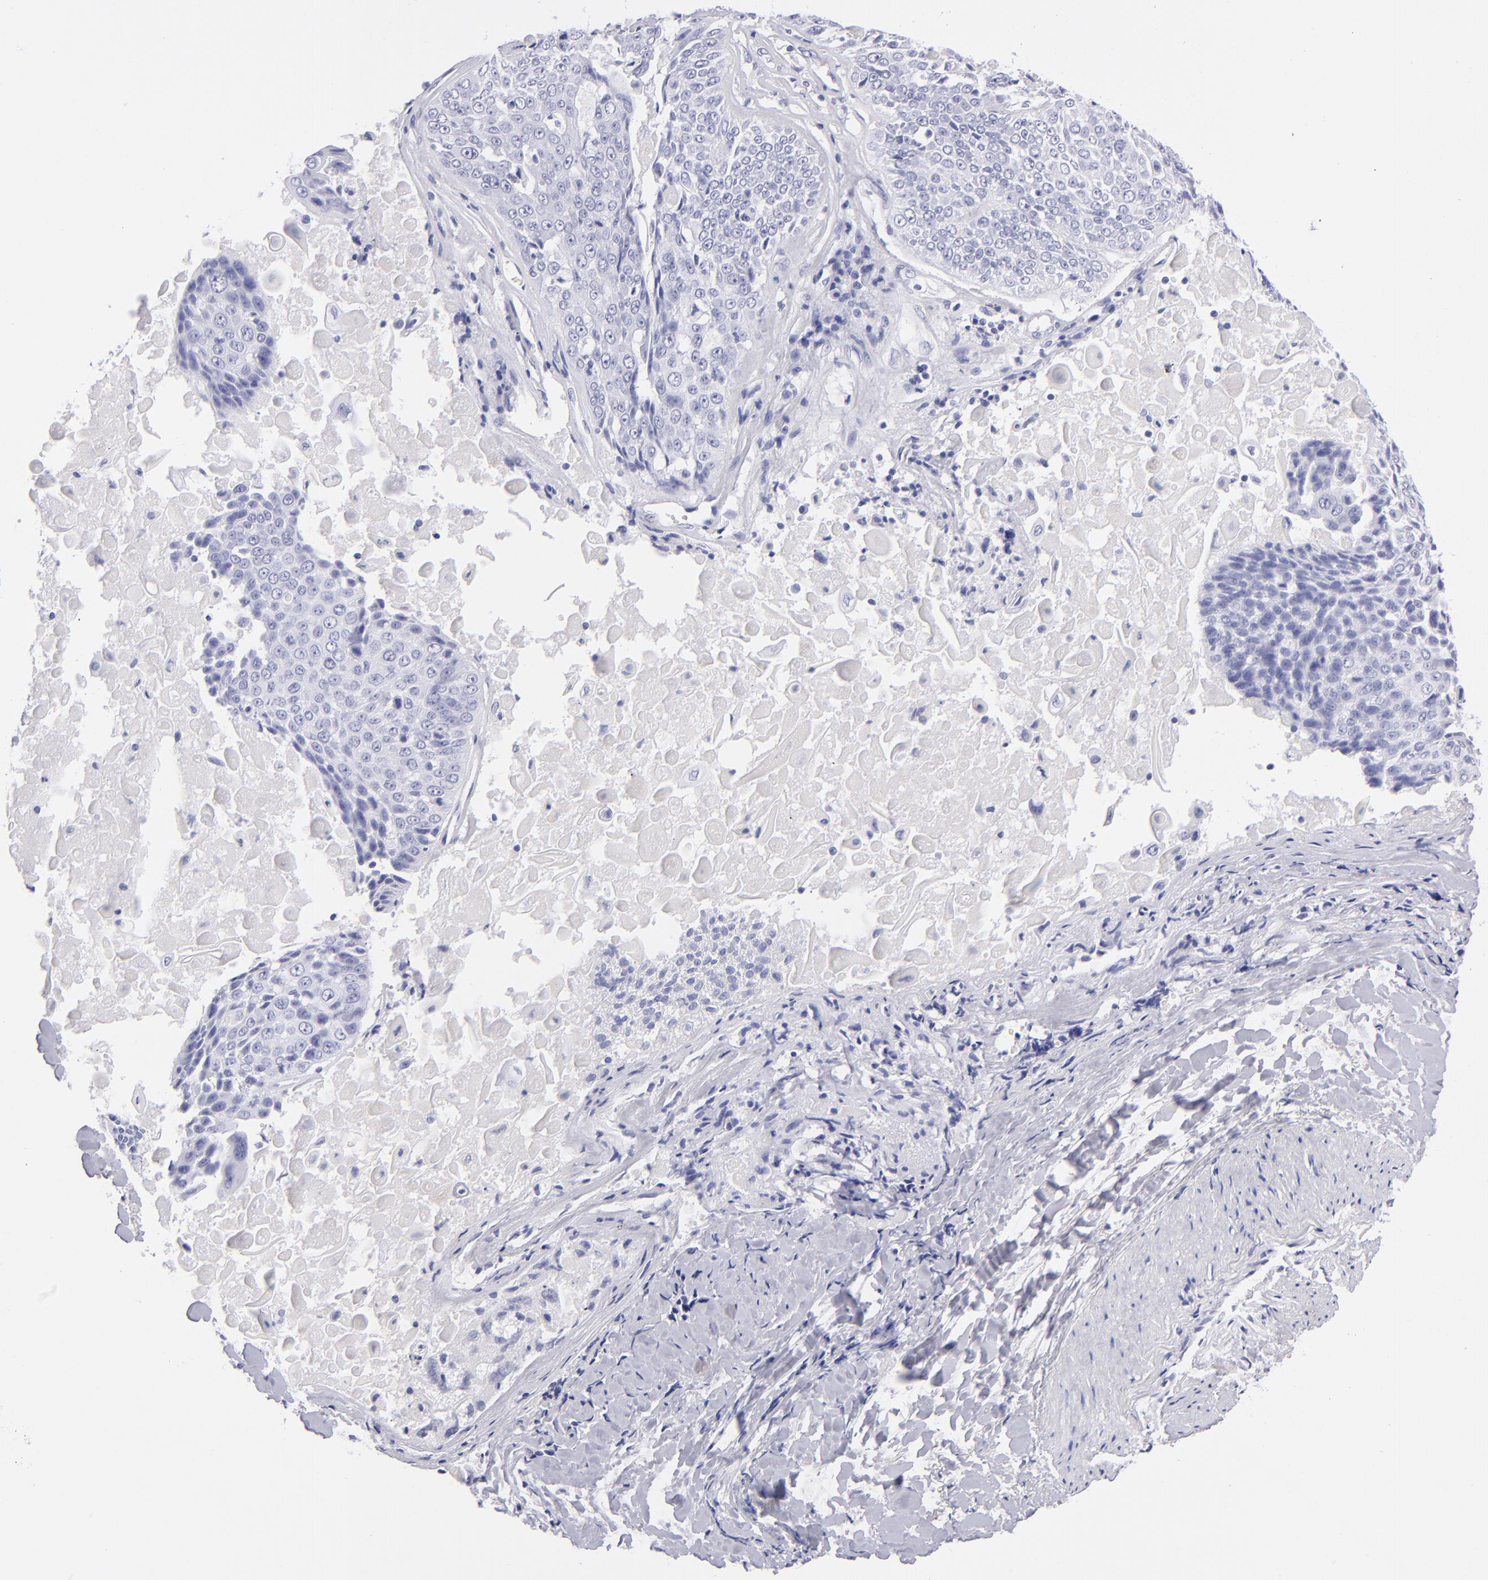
{"staining": {"intensity": "negative", "quantity": "none", "location": "none"}, "tissue": "lung cancer", "cell_type": "Tumor cells", "image_type": "cancer", "snomed": [{"axis": "morphology", "description": "Adenocarcinoma, NOS"}, {"axis": "topography", "description": "Lung"}], "caption": "Histopathology image shows no significant protein staining in tumor cells of lung cancer.", "gene": "PRPH", "patient": {"sex": "male", "age": 60}}